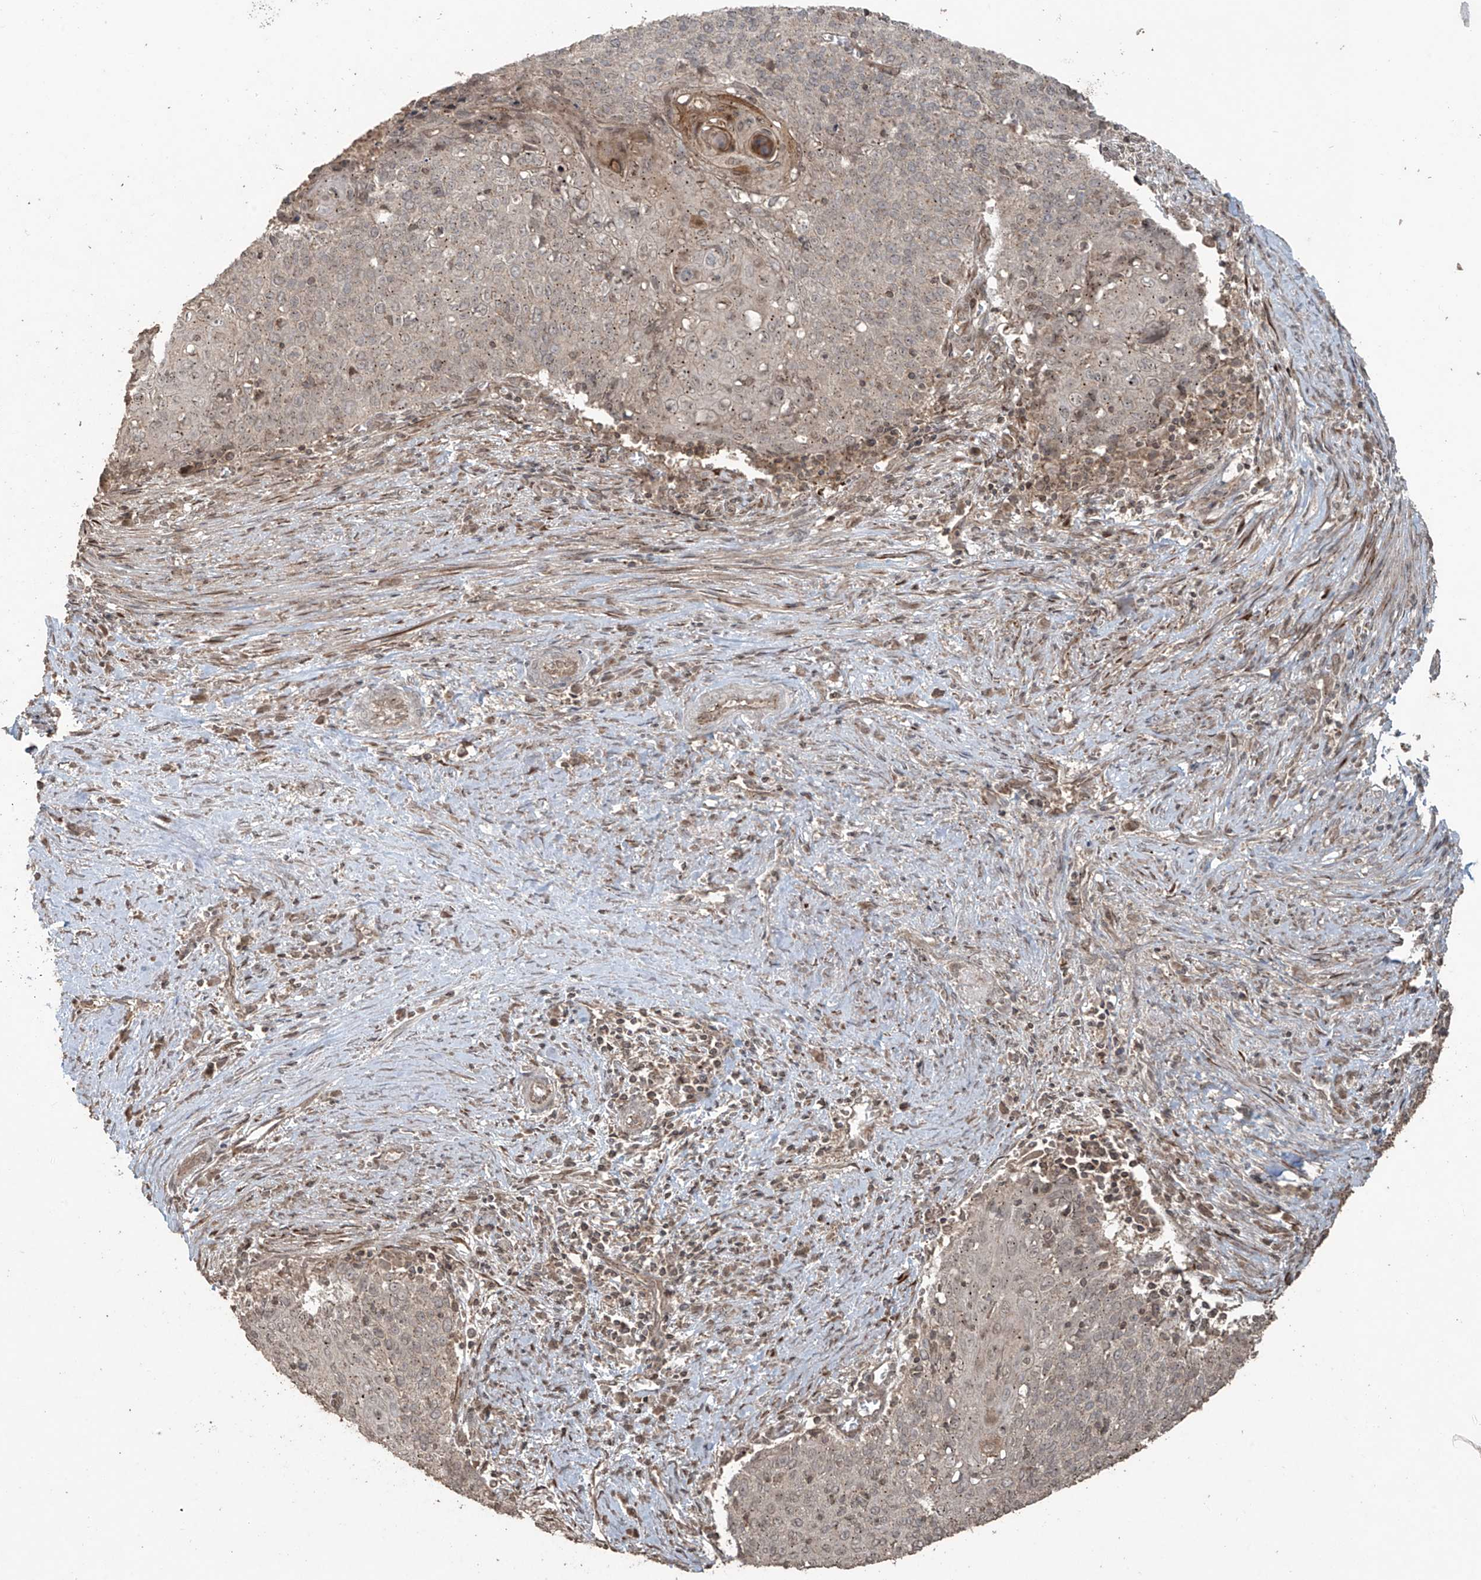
{"staining": {"intensity": "weak", "quantity": "<25%", "location": "nuclear"}, "tissue": "cervical cancer", "cell_type": "Tumor cells", "image_type": "cancer", "snomed": [{"axis": "morphology", "description": "Squamous cell carcinoma, NOS"}, {"axis": "topography", "description": "Cervix"}], "caption": "This is a image of IHC staining of cervical cancer (squamous cell carcinoma), which shows no expression in tumor cells.", "gene": "PGPEP1", "patient": {"sex": "female", "age": 39}}